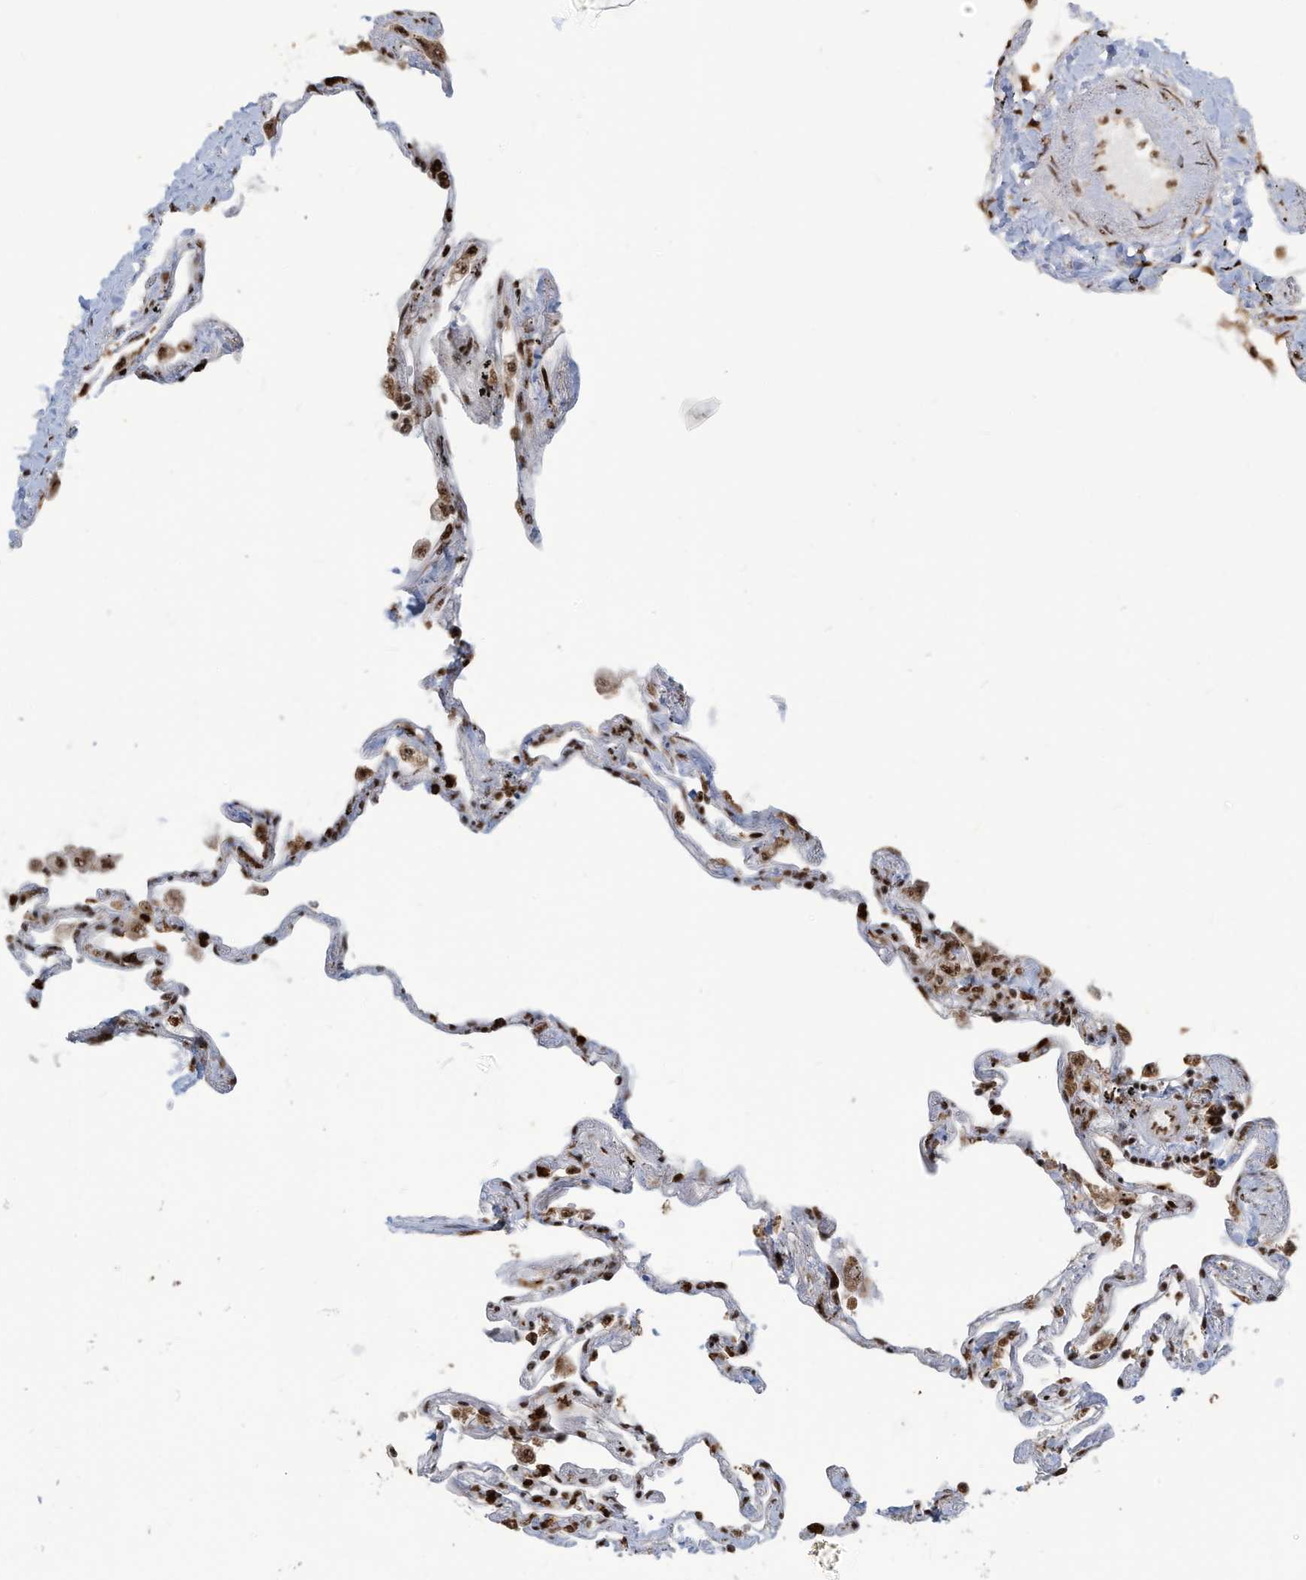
{"staining": {"intensity": "strong", "quantity": "25%-75%", "location": "nuclear"}, "tissue": "lung", "cell_type": "Alveolar cells", "image_type": "normal", "snomed": [{"axis": "morphology", "description": "Normal tissue, NOS"}, {"axis": "topography", "description": "Lung"}], "caption": "Protein expression by IHC shows strong nuclear positivity in approximately 25%-75% of alveolar cells in unremarkable lung. (brown staining indicates protein expression, while blue staining denotes nuclei).", "gene": "LBH", "patient": {"sex": "female", "age": 67}}